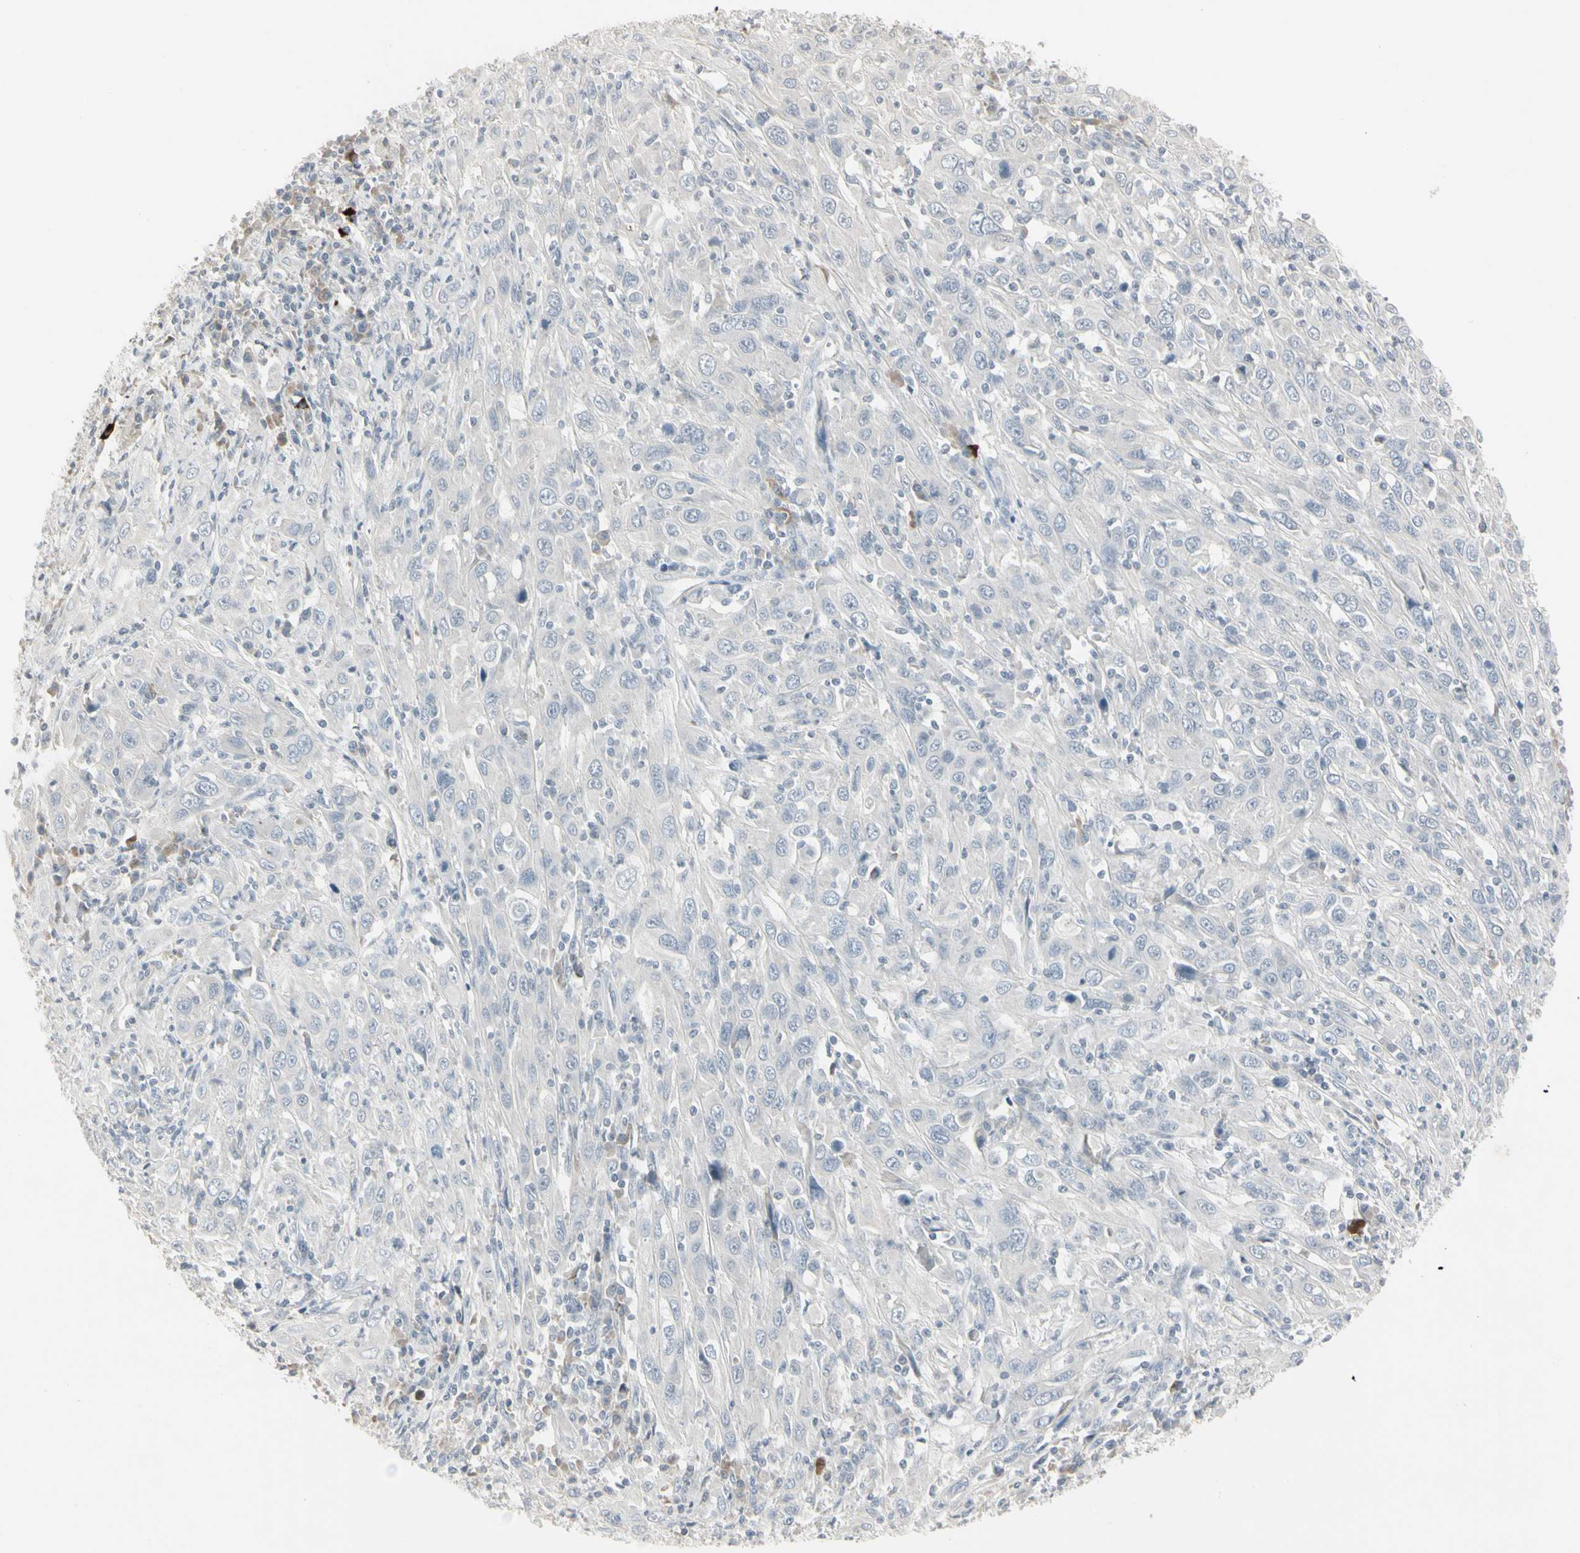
{"staining": {"intensity": "negative", "quantity": "none", "location": "none"}, "tissue": "cervical cancer", "cell_type": "Tumor cells", "image_type": "cancer", "snomed": [{"axis": "morphology", "description": "Squamous cell carcinoma, NOS"}, {"axis": "topography", "description": "Cervix"}], "caption": "There is no significant positivity in tumor cells of cervical squamous cell carcinoma. (DAB (3,3'-diaminobenzidine) immunohistochemistry visualized using brightfield microscopy, high magnification).", "gene": "DMPK", "patient": {"sex": "female", "age": 46}}